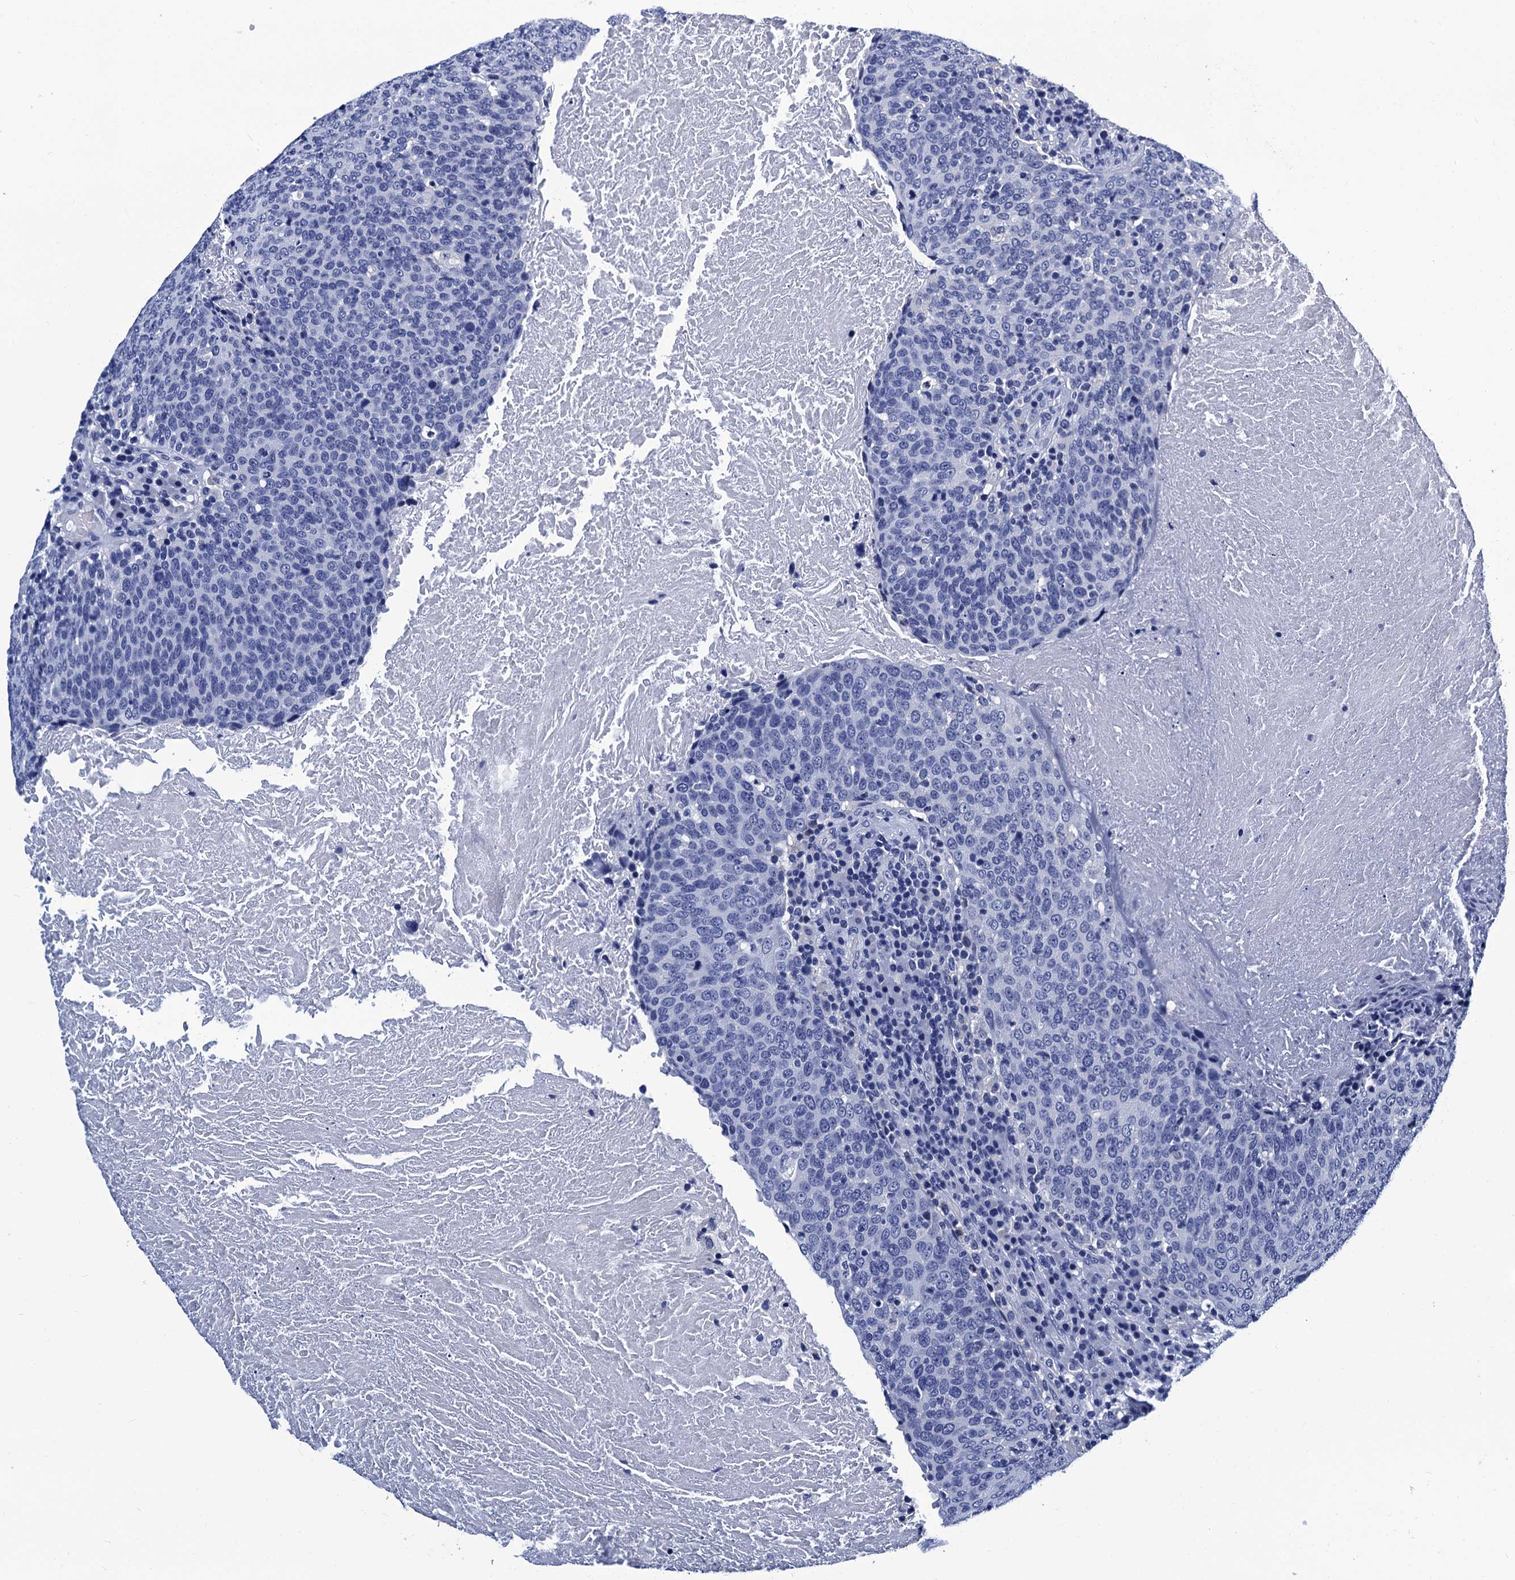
{"staining": {"intensity": "negative", "quantity": "none", "location": "none"}, "tissue": "head and neck cancer", "cell_type": "Tumor cells", "image_type": "cancer", "snomed": [{"axis": "morphology", "description": "Squamous cell carcinoma, NOS"}, {"axis": "morphology", "description": "Squamous cell carcinoma, metastatic, NOS"}, {"axis": "topography", "description": "Lymph node"}, {"axis": "topography", "description": "Head-Neck"}], "caption": "Immunohistochemistry (IHC) micrograph of neoplastic tissue: metastatic squamous cell carcinoma (head and neck) stained with DAB reveals no significant protein expression in tumor cells.", "gene": "LRRC30", "patient": {"sex": "male", "age": 62}}